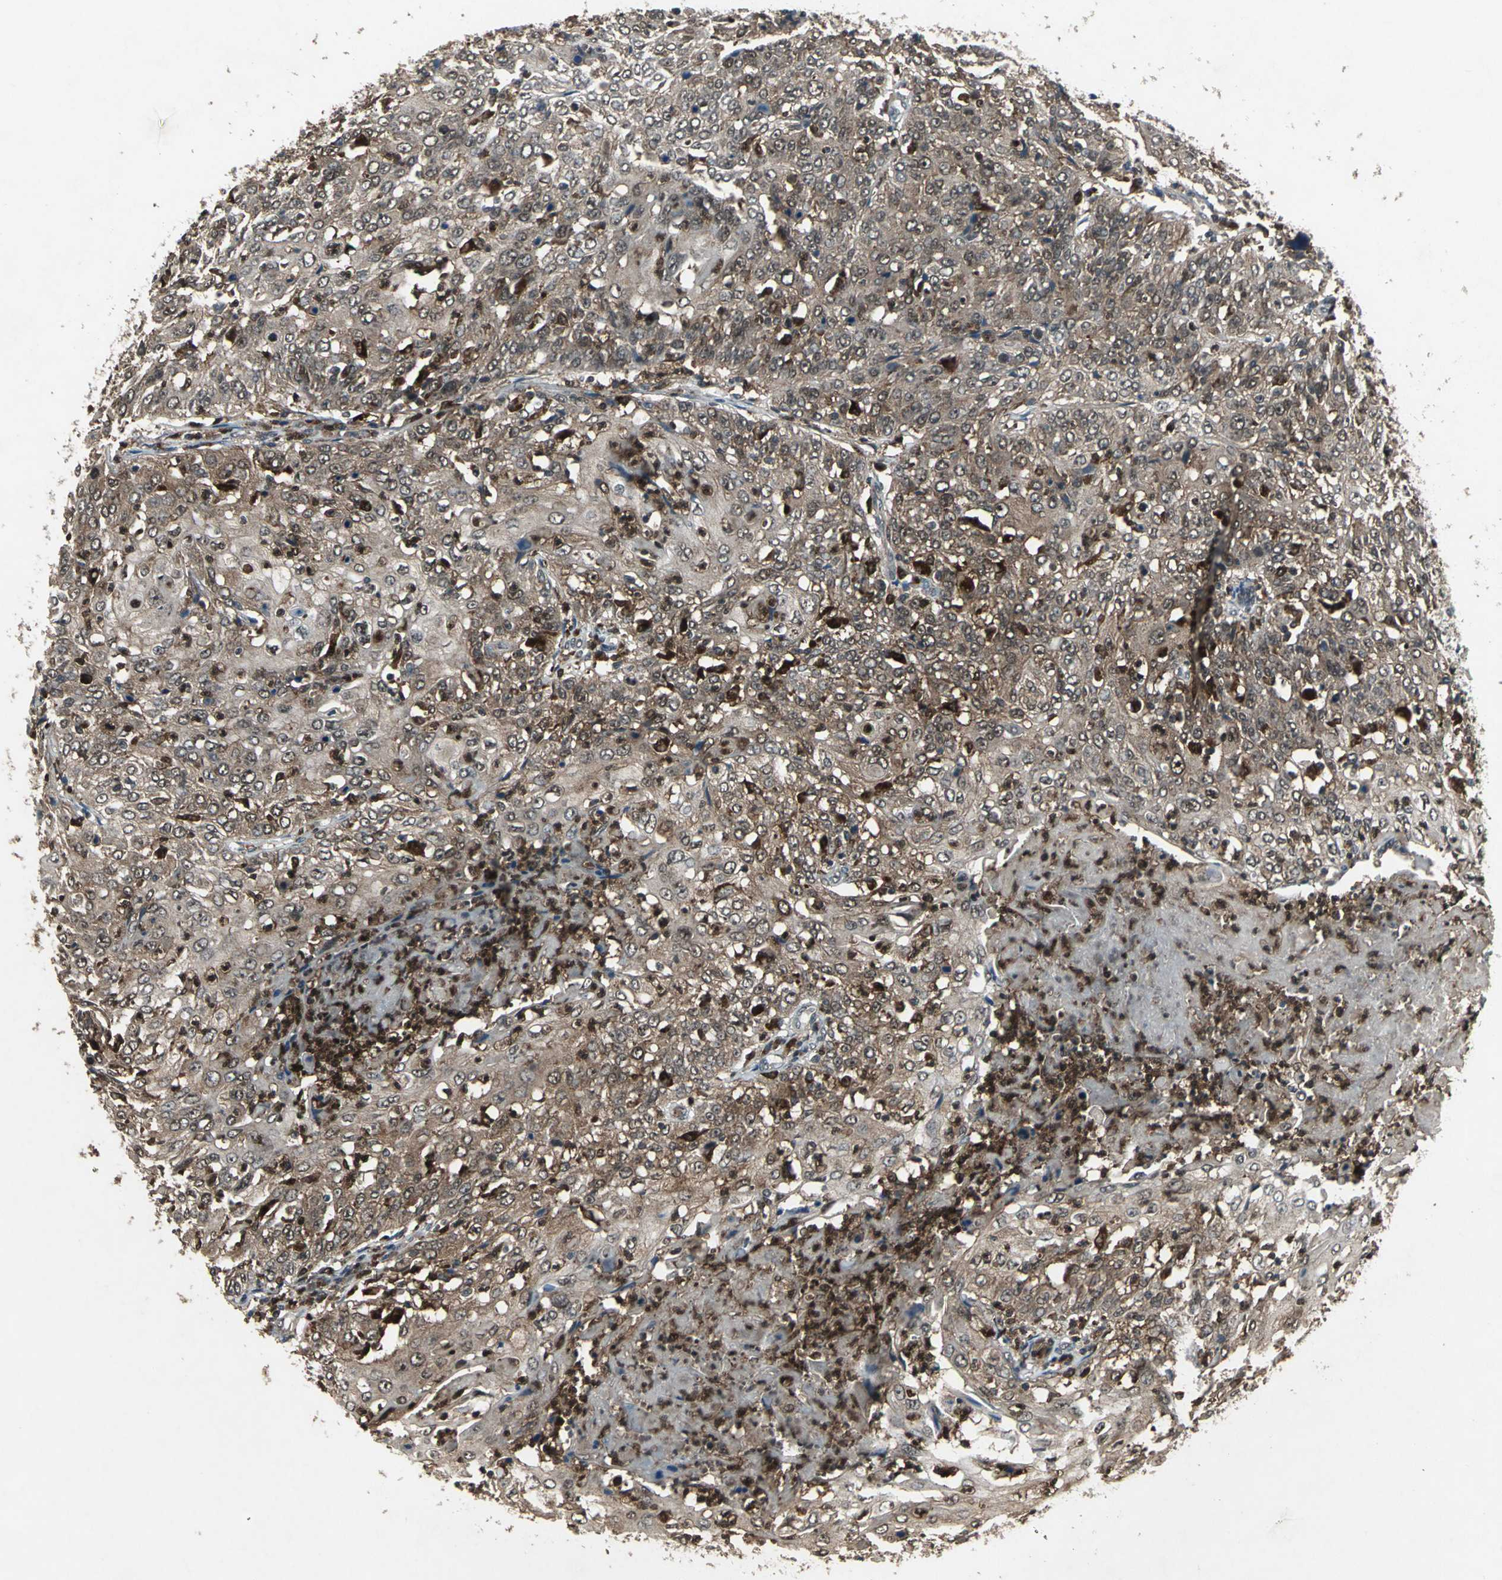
{"staining": {"intensity": "moderate", "quantity": "25%-75%", "location": "cytoplasmic/membranous"}, "tissue": "cervical cancer", "cell_type": "Tumor cells", "image_type": "cancer", "snomed": [{"axis": "morphology", "description": "Squamous cell carcinoma, NOS"}, {"axis": "topography", "description": "Cervix"}], "caption": "This is an image of IHC staining of squamous cell carcinoma (cervical), which shows moderate staining in the cytoplasmic/membranous of tumor cells.", "gene": "PYCARD", "patient": {"sex": "female", "age": 39}}